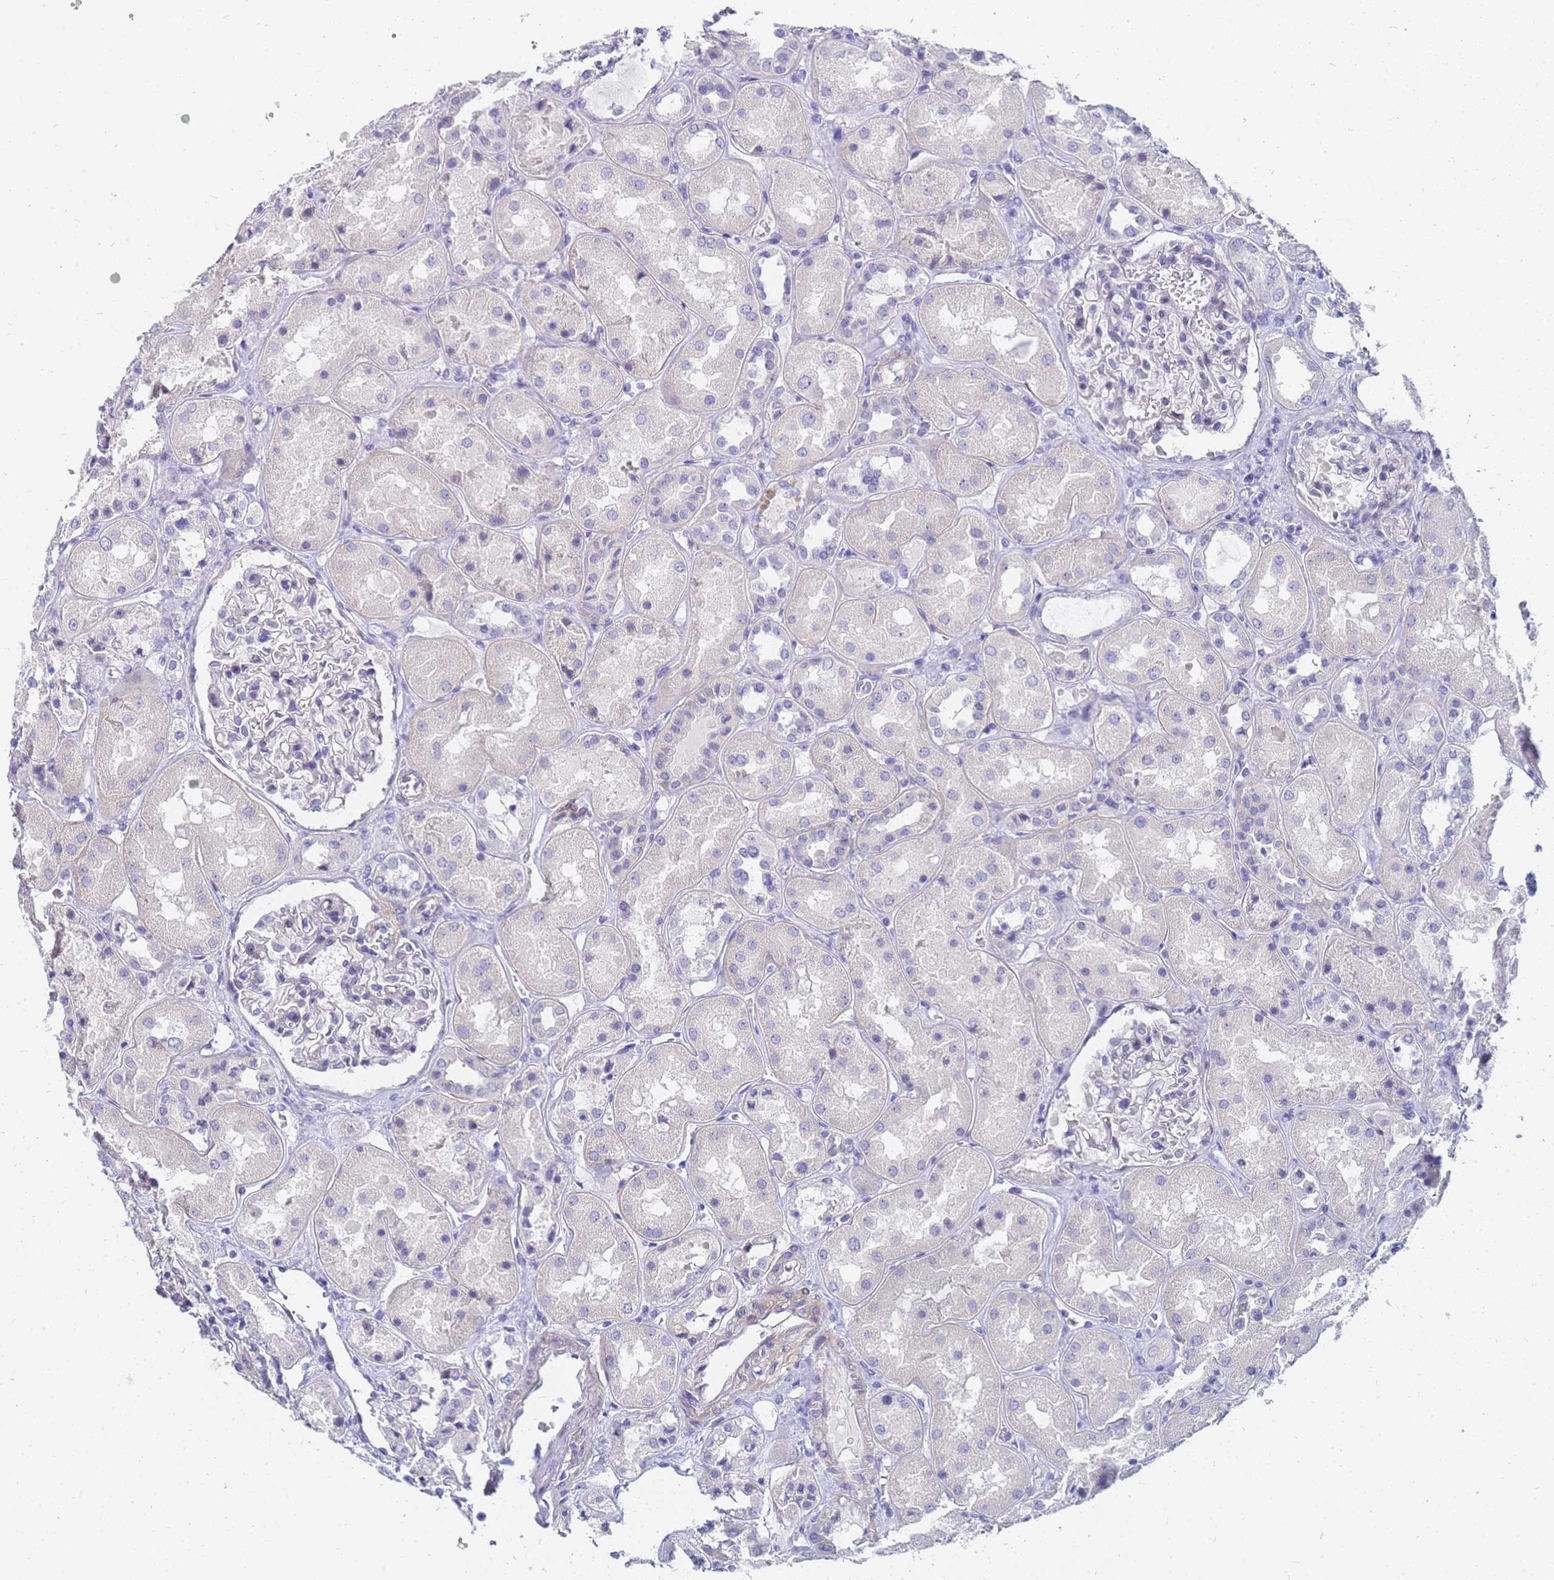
{"staining": {"intensity": "negative", "quantity": "none", "location": "none"}, "tissue": "kidney", "cell_type": "Cells in glomeruli", "image_type": "normal", "snomed": [{"axis": "morphology", "description": "Normal tissue, NOS"}, {"axis": "topography", "description": "Kidney"}], "caption": "Immunohistochemical staining of benign human kidney reveals no significant staining in cells in glomeruli. (DAB immunohistochemistry (IHC), high magnification).", "gene": "FAM166B", "patient": {"sex": "male", "age": 70}}